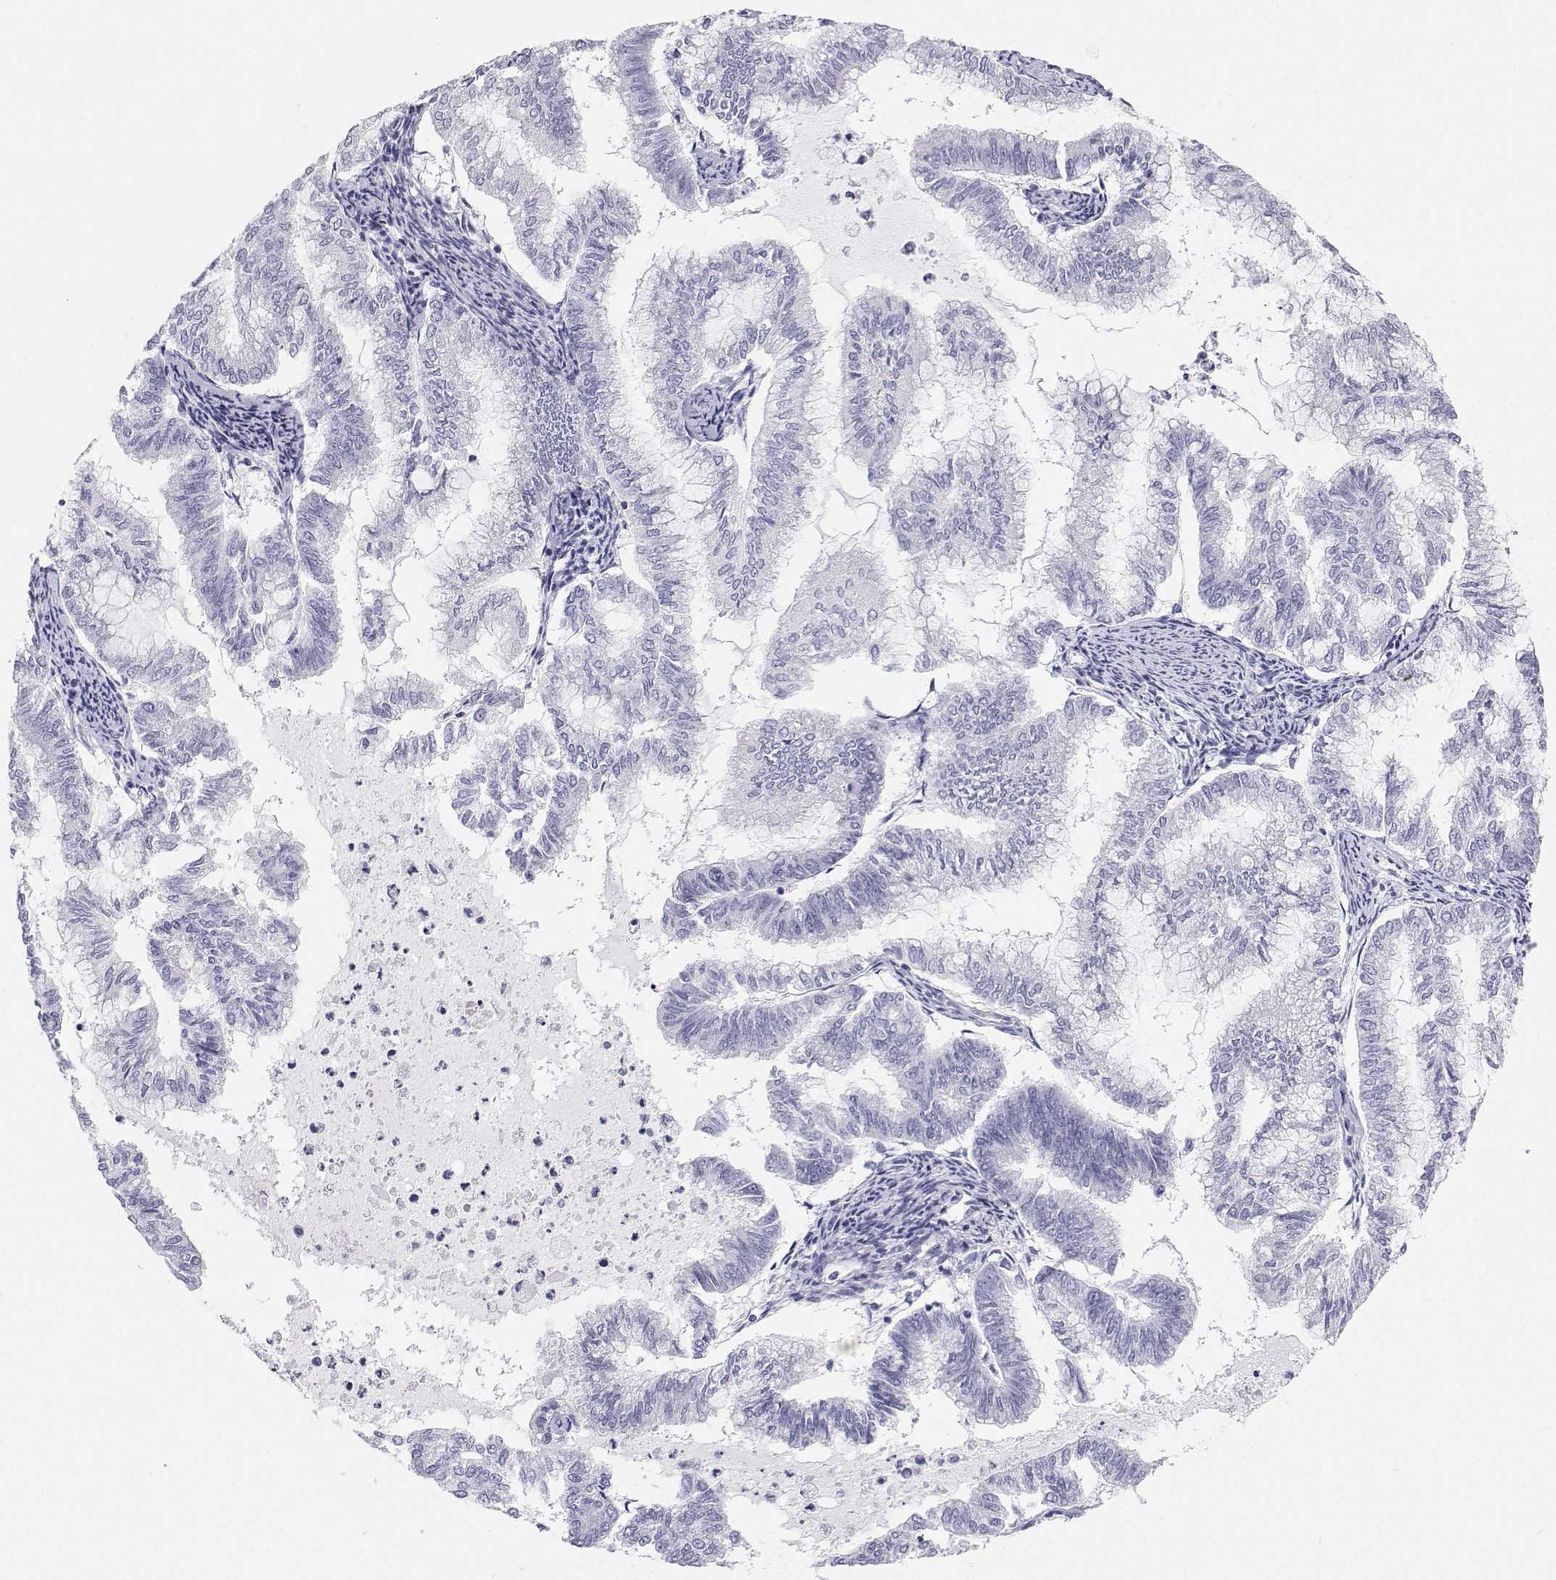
{"staining": {"intensity": "negative", "quantity": "none", "location": "none"}, "tissue": "endometrial cancer", "cell_type": "Tumor cells", "image_type": "cancer", "snomed": [{"axis": "morphology", "description": "Adenocarcinoma, NOS"}, {"axis": "topography", "description": "Endometrium"}], "caption": "A high-resolution histopathology image shows immunohistochemistry staining of endometrial cancer, which displays no significant staining in tumor cells.", "gene": "BHMT", "patient": {"sex": "female", "age": 79}}